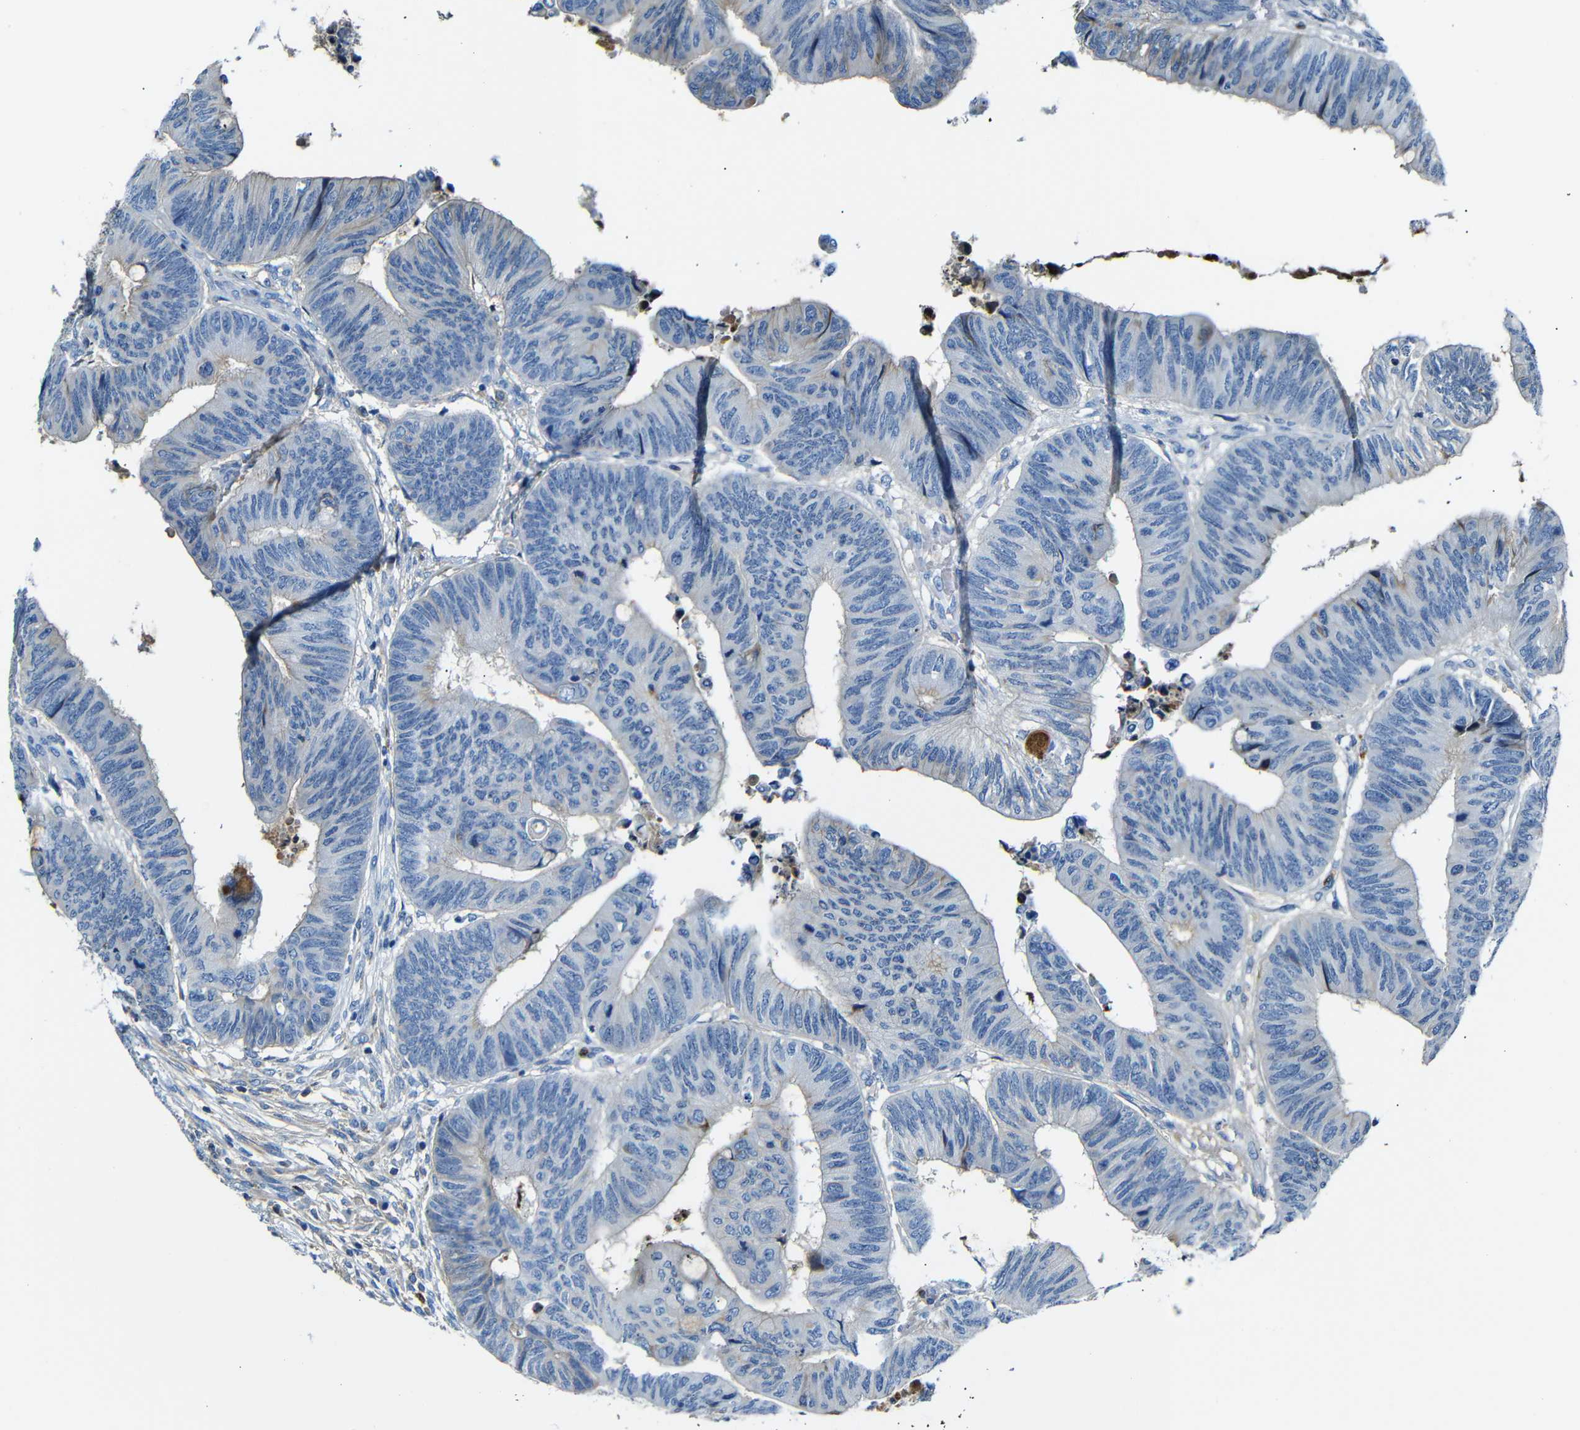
{"staining": {"intensity": "negative", "quantity": "none", "location": "none"}, "tissue": "colorectal cancer", "cell_type": "Tumor cells", "image_type": "cancer", "snomed": [{"axis": "morphology", "description": "Normal tissue, NOS"}, {"axis": "morphology", "description": "Adenocarcinoma, NOS"}, {"axis": "topography", "description": "Rectum"}, {"axis": "topography", "description": "Peripheral nerve tissue"}], "caption": "Human colorectal adenocarcinoma stained for a protein using immunohistochemistry exhibits no positivity in tumor cells.", "gene": "SERPINA1", "patient": {"sex": "male", "age": 92}}